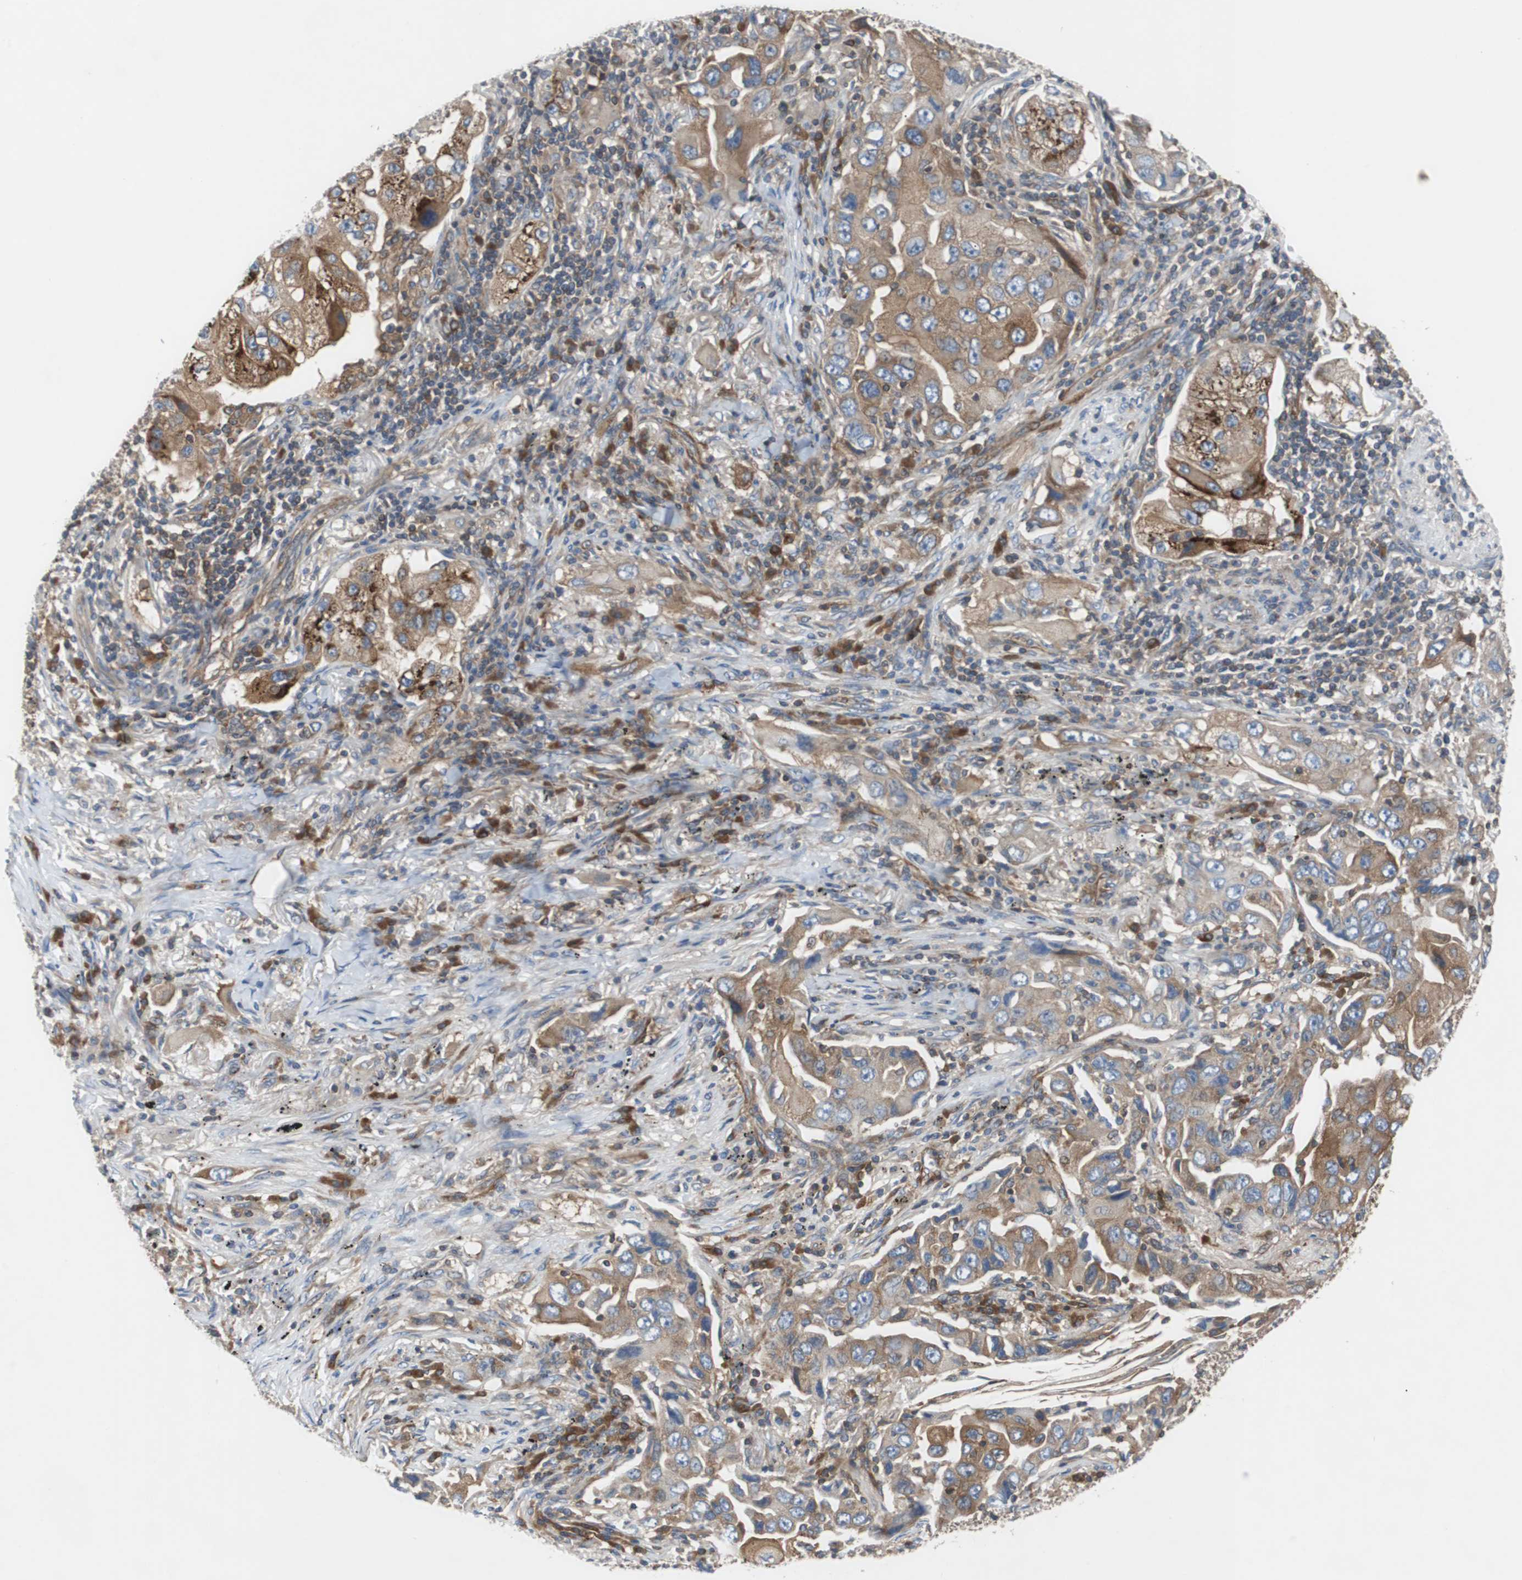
{"staining": {"intensity": "moderate", "quantity": ">75%", "location": "cytoplasmic/membranous"}, "tissue": "lung cancer", "cell_type": "Tumor cells", "image_type": "cancer", "snomed": [{"axis": "morphology", "description": "Adenocarcinoma, NOS"}, {"axis": "topography", "description": "Lung"}], "caption": "A histopathology image showing moderate cytoplasmic/membranous staining in about >75% of tumor cells in adenocarcinoma (lung), as visualized by brown immunohistochemical staining.", "gene": "GYS1", "patient": {"sex": "female", "age": 65}}